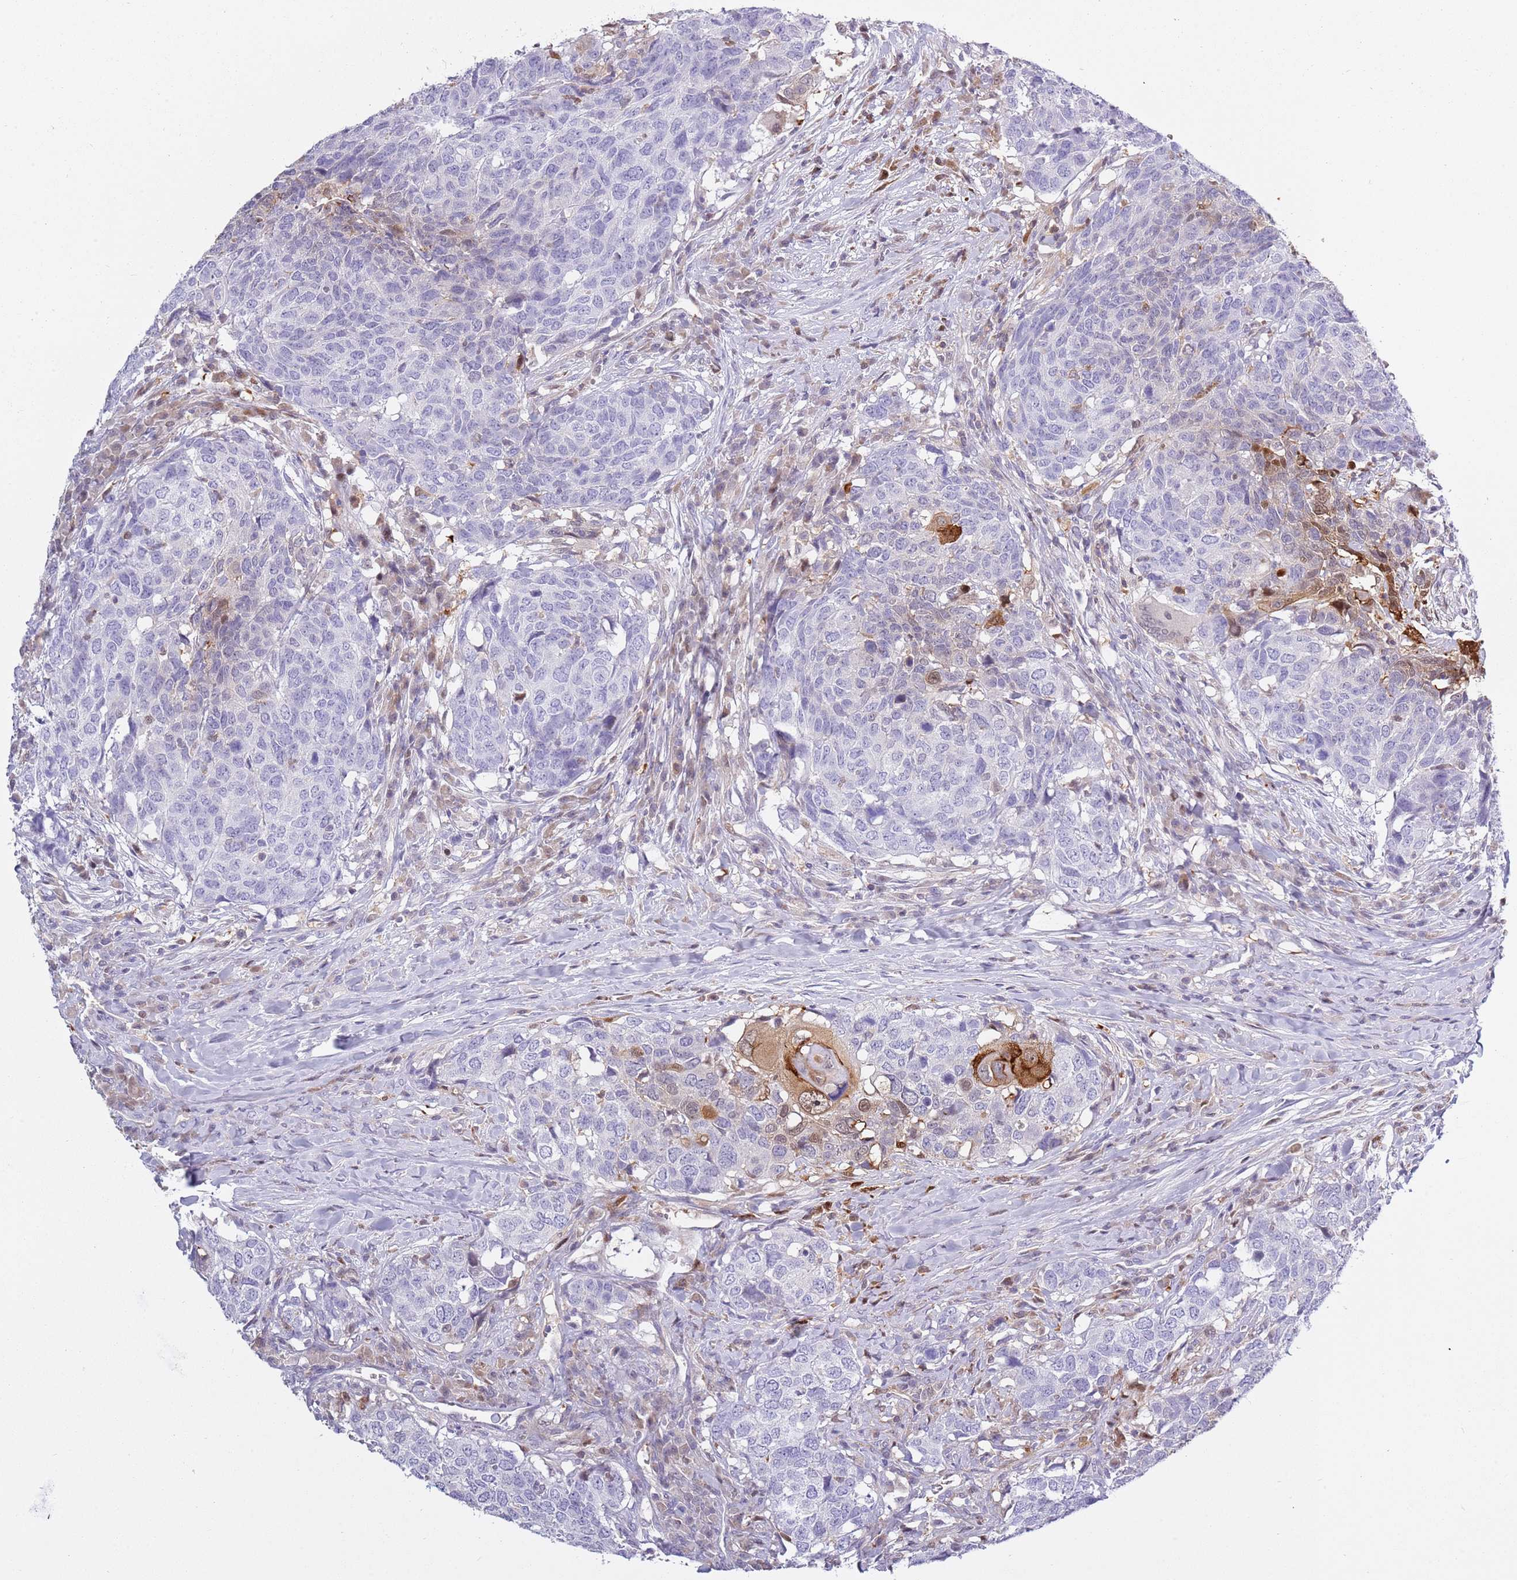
{"staining": {"intensity": "negative", "quantity": "none", "location": "none"}, "tissue": "head and neck cancer", "cell_type": "Tumor cells", "image_type": "cancer", "snomed": [{"axis": "morphology", "description": "Normal tissue, NOS"}, {"axis": "morphology", "description": "Squamous cell carcinoma, NOS"}, {"axis": "topography", "description": "Skeletal muscle"}, {"axis": "topography", "description": "Vascular tissue"}, {"axis": "topography", "description": "Peripheral nerve tissue"}, {"axis": "topography", "description": "Head-Neck"}], "caption": "The image reveals no staining of tumor cells in head and neck squamous cell carcinoma. (DAB (3,3'-diaminobenzidine) immunohistochemistry with hematoxylin counter stain).", "gene": "NBPF6", "patient": {"sex": "male", "age": 66}}